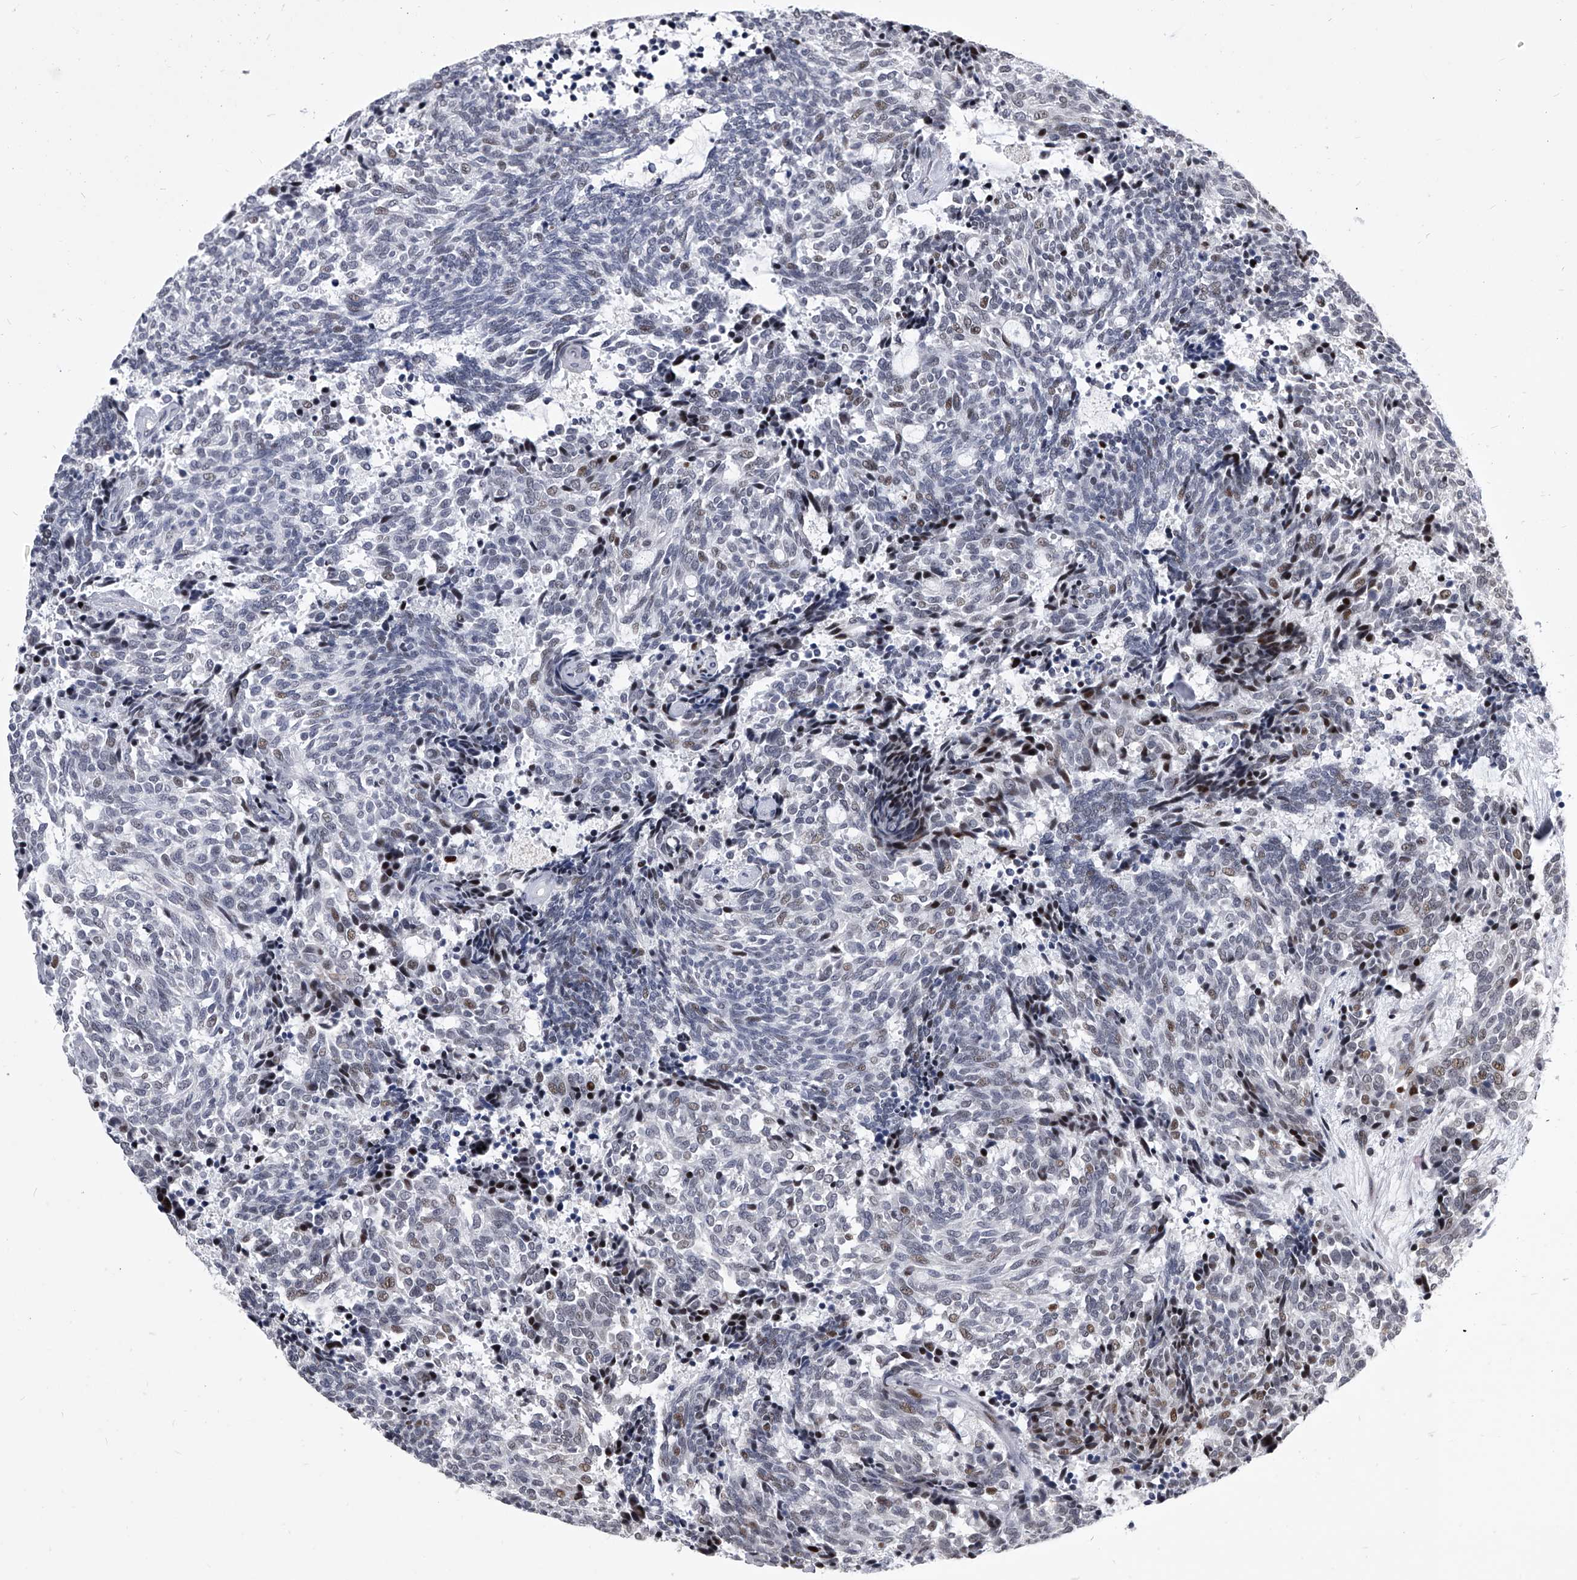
{"staining": {"intensity": "weak", "quantity": "<25%", "location": "nuclear"}, "tissue": "carcinoid", "cell_type": "Tumor cells", "image_type": "cancer", "snomed": [{"axis": "morphology", "description": "Carcinoid, malignant, NOS"}, {"axis": "topography", "description": "Pancreas"}], "caption": "Tumor cells show no significant protein staining in malignant carcinoid. (DAB (3,3'-diaminobenzidine) IHC, high magnification).", "gene": "CMTR1", "patient": {"sex": "female", "age": 54}}